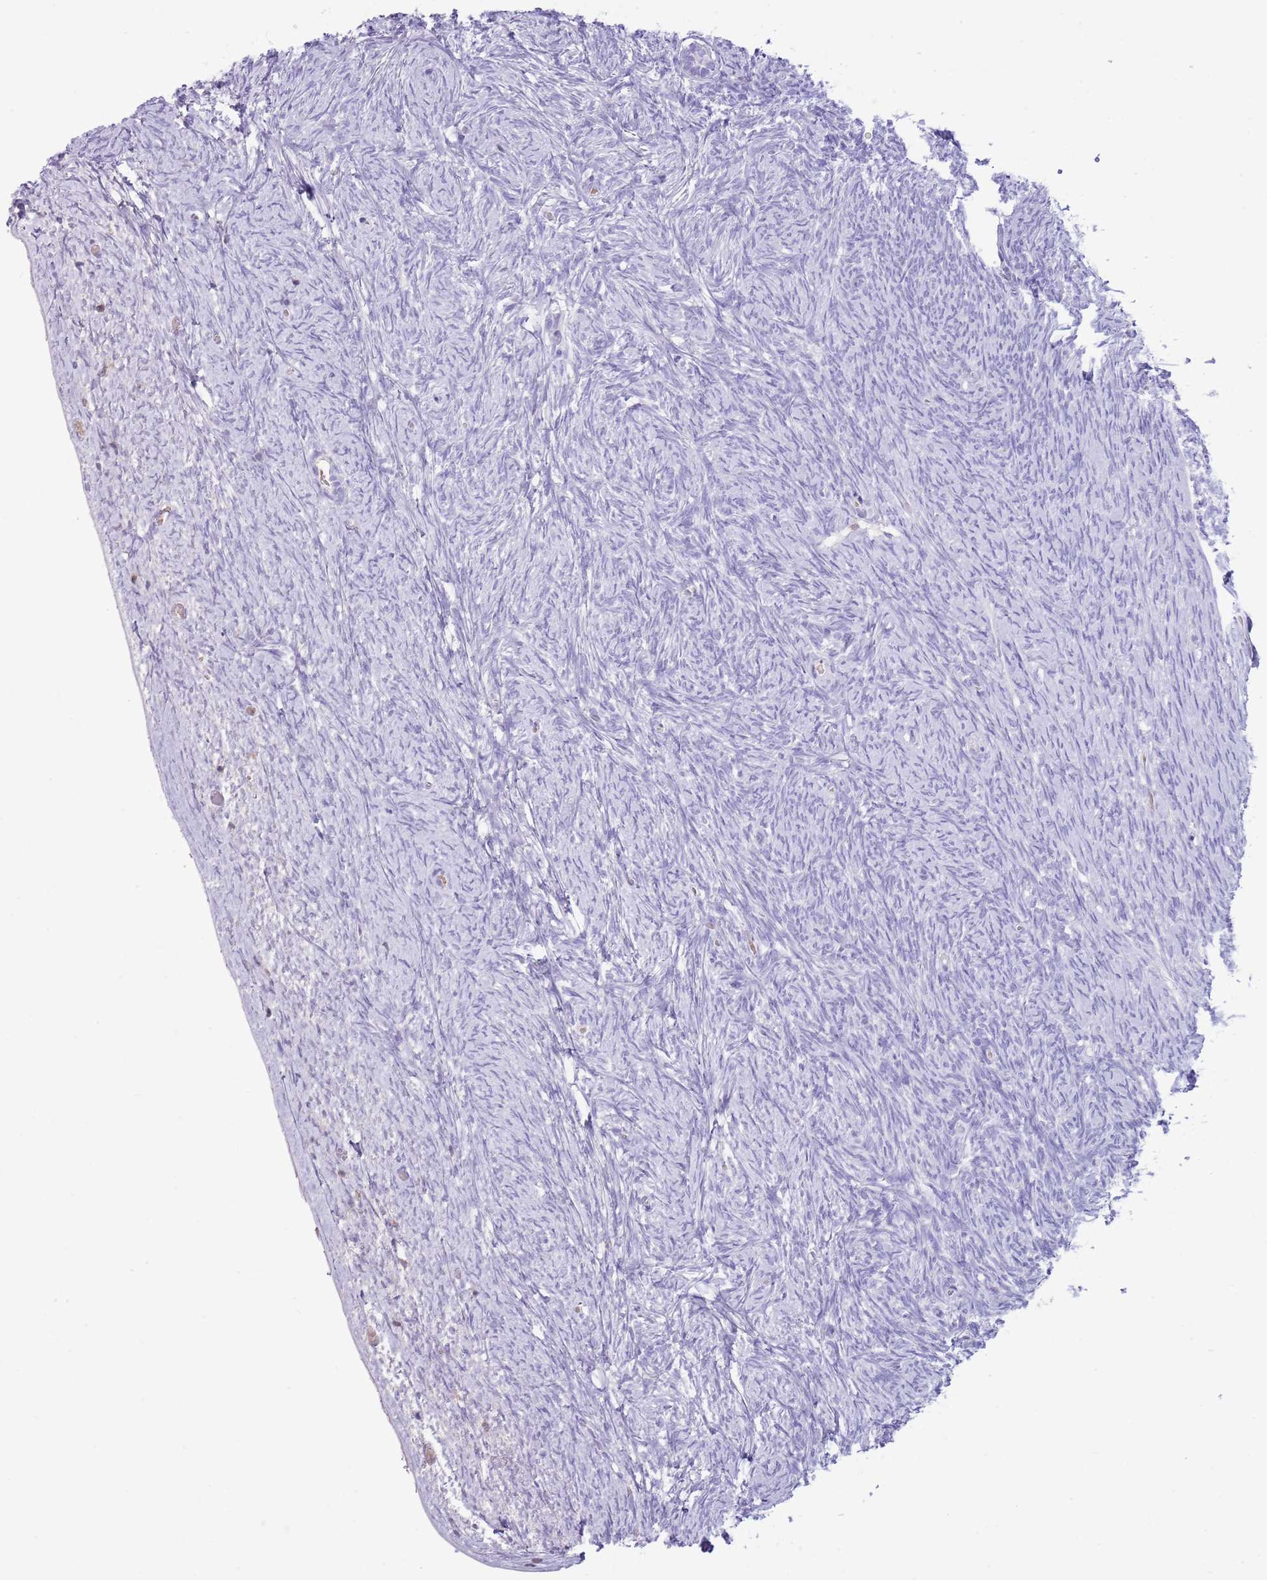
{"staining": {"intensity": "negative", "quantity": "none", "location": "none"}, "tissue": "ovary", "cell_type": "Follicle cells", "image_type": "normal", "snomed": [{"axis": "morphology", "description": "Normal tissue, NOS"}, {"axis": "topography", "description": "Ovary"}], "caption": "This is an IHC image of unremarkable ovary. There is no expression in follicle cells.", "gene": "OR4Q3", "patient": {"sex": "female", "age": 44}}